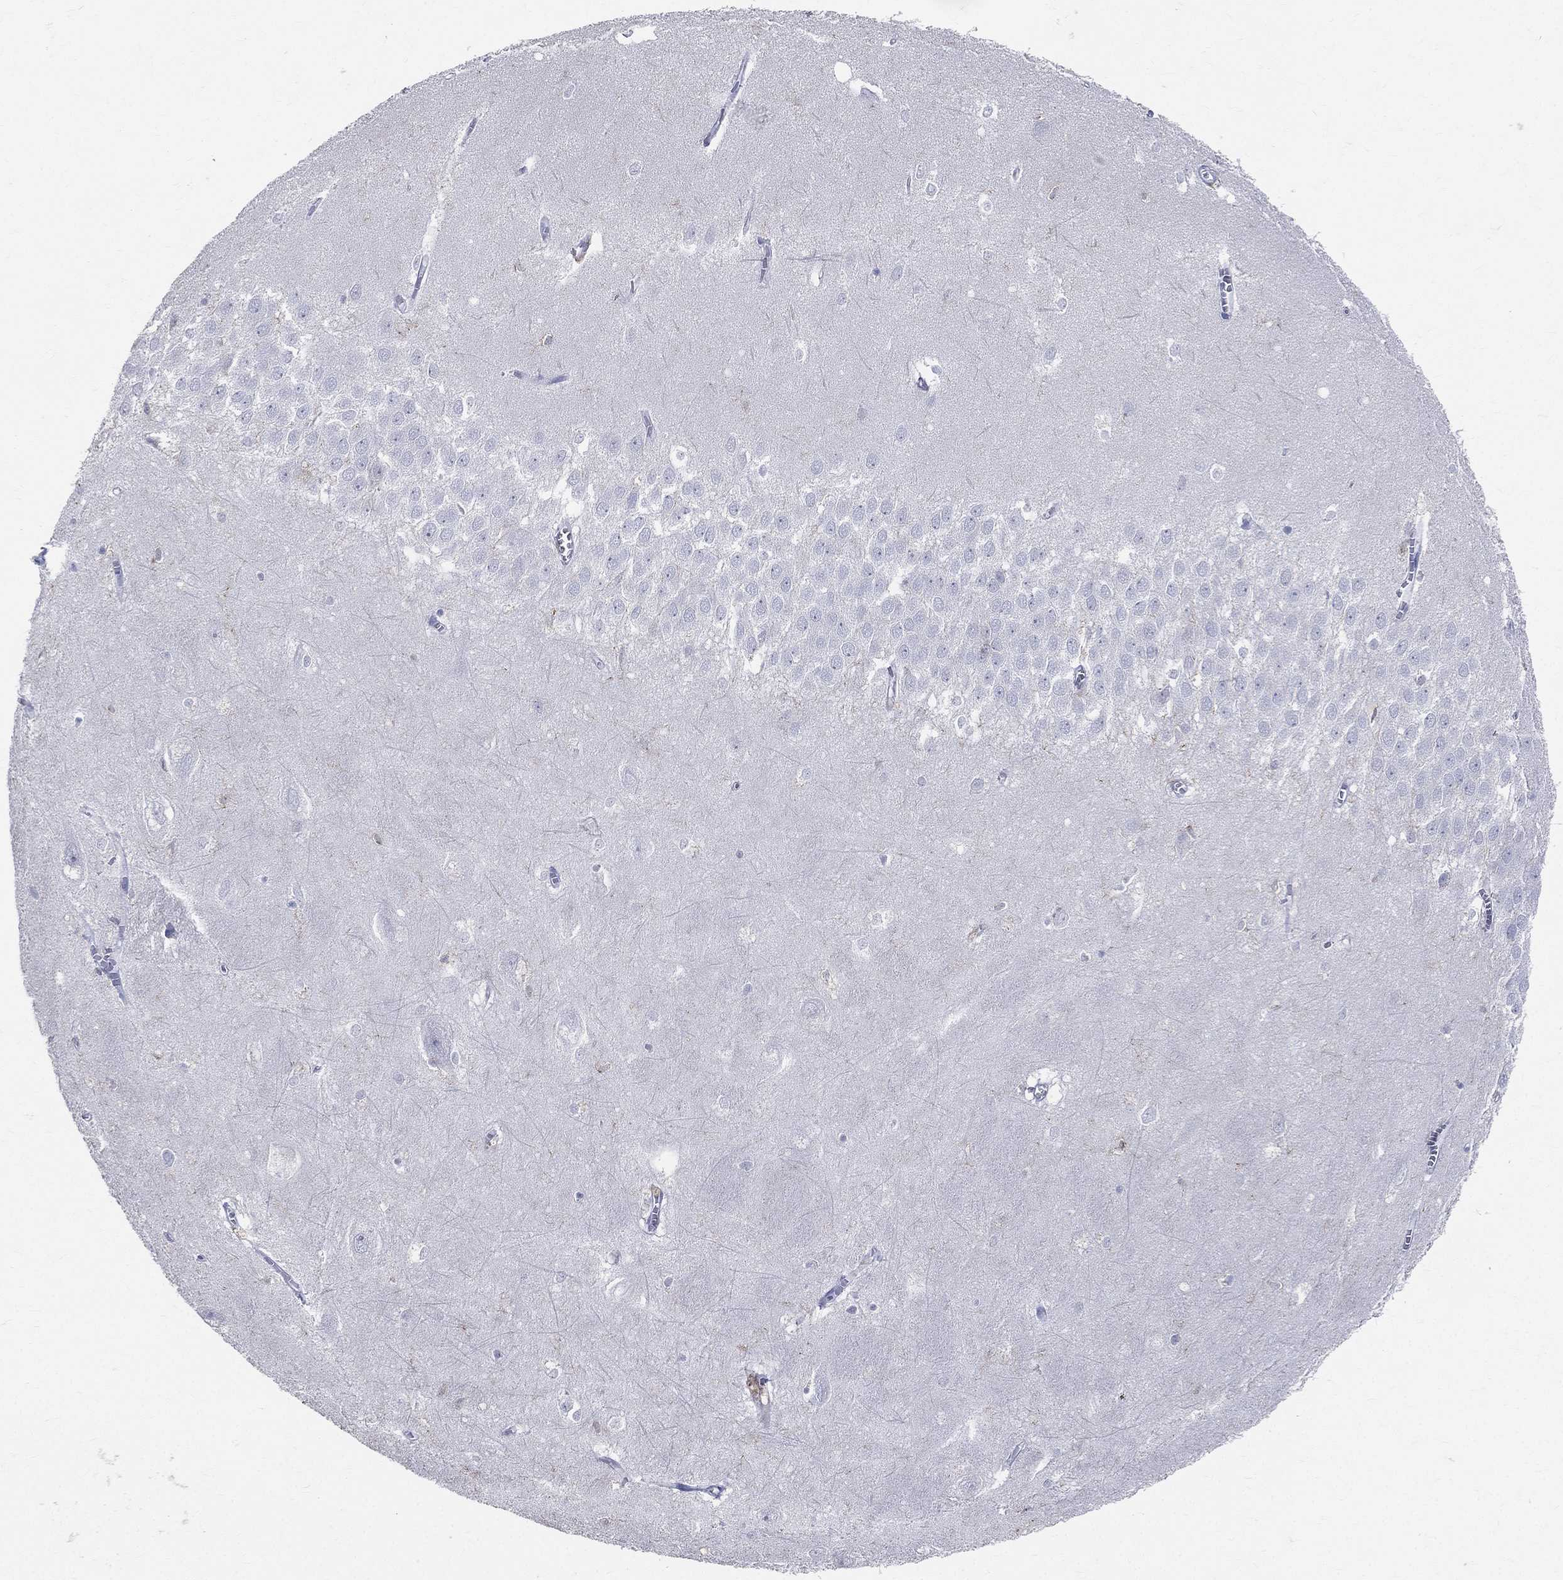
{"staining": {"intensity": "negative", "quantity": "none", "location": "none"}, "tissue": "hippocampus", "cell_type": "Glial cells", "image_type": "normal", "snomed": [{"axis": "morphology", "description": "Normal tissue, NOS"}, {"axis": "topography", "description": "Hippocampus"}], "caption": "High power microscopy histopathology image of an immunohistochemistry histopathology image of normal hippocampus, revealing no significant expression in glial cells. (DAB (3,3'-diaminobenzidine) immunohistochemistry (IHC), high magnification).", "gene": "CD33", "patient": {"sex": "female", "age": 64}}